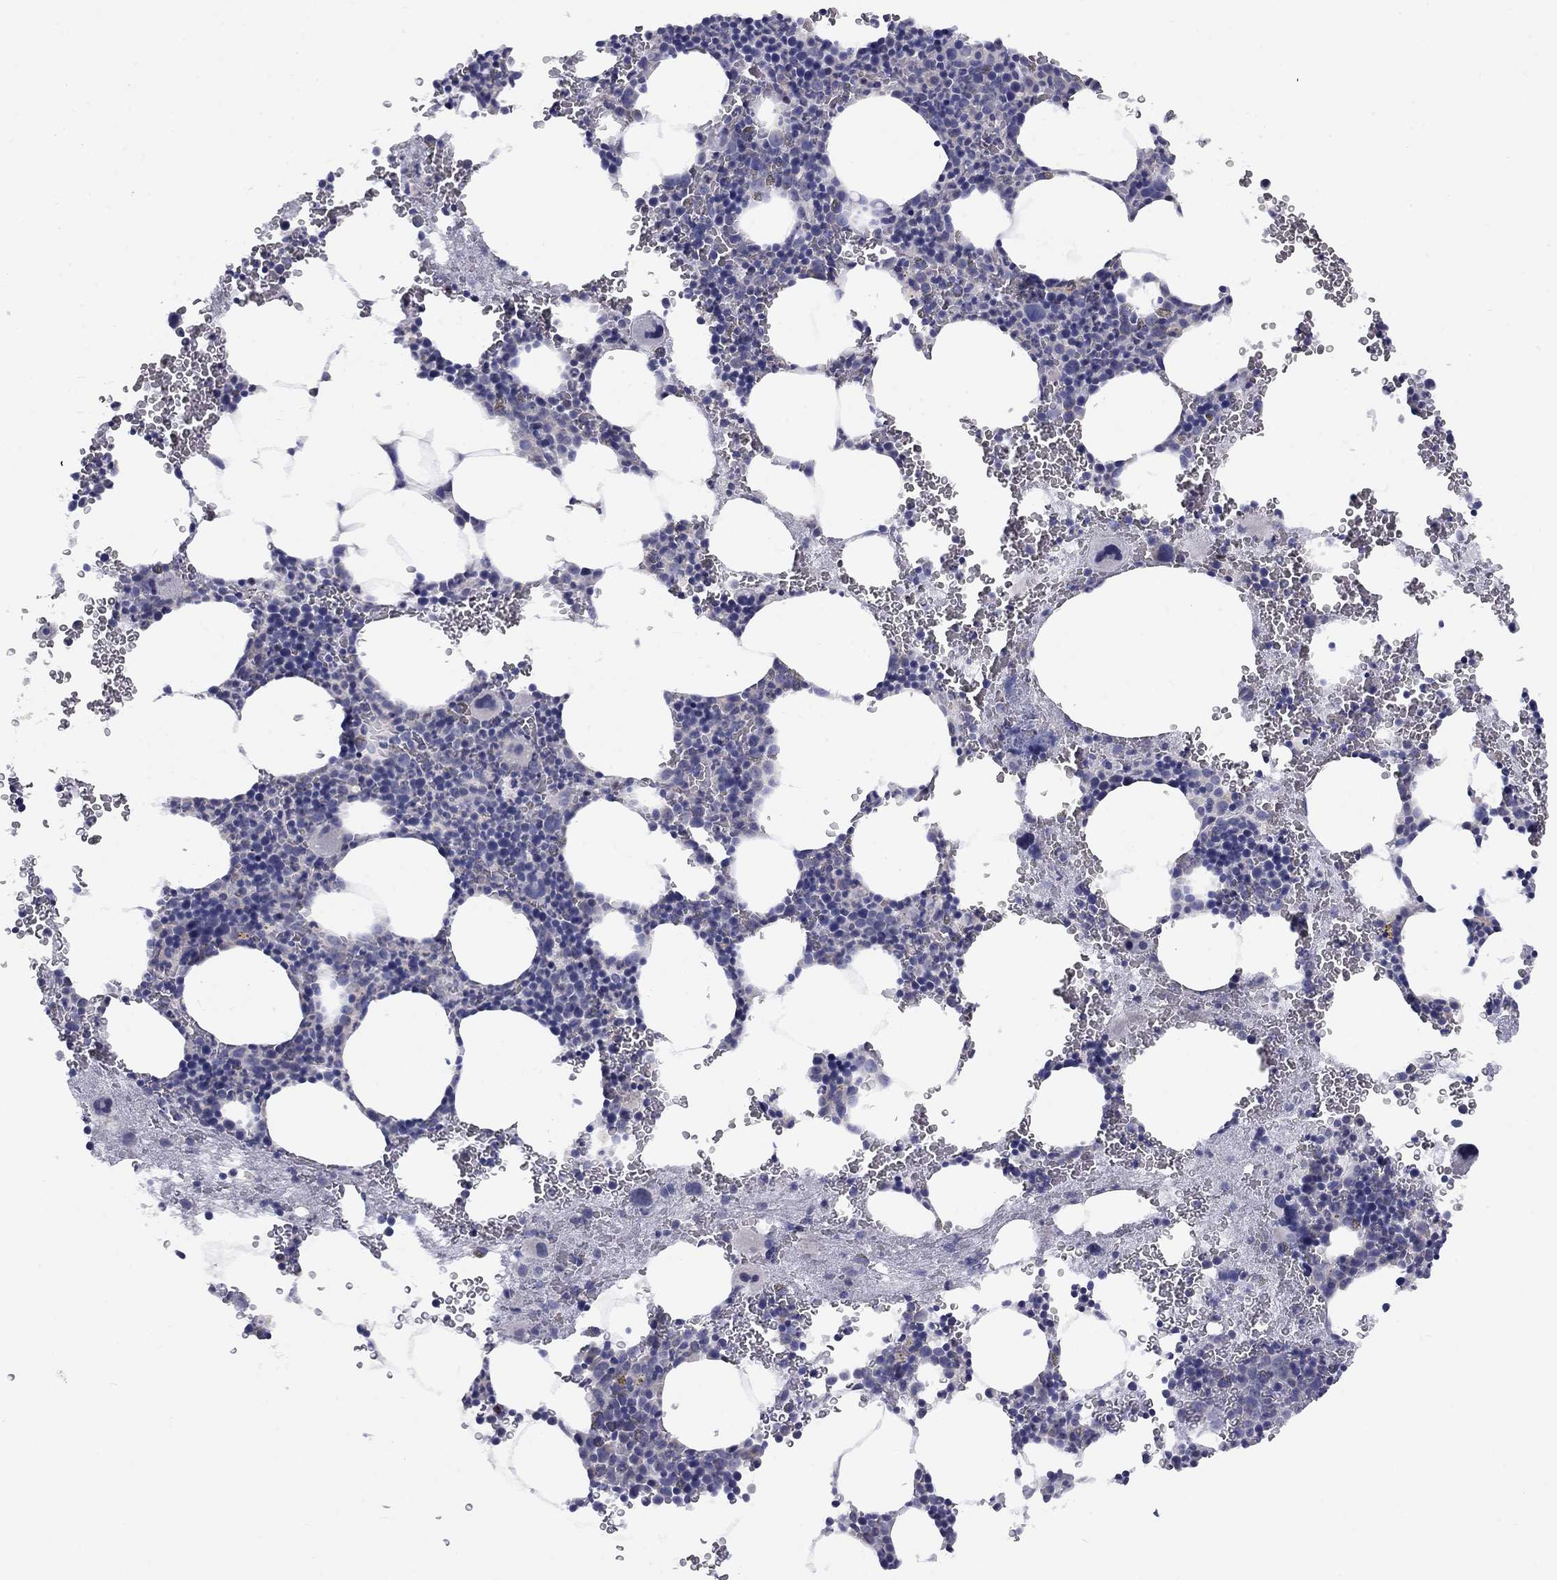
{"staining": {"intensity": "negative", "quantity": "none", "location": "none"}, "tissue": "bone marrow", "cell_type": "Hematopoietic cells", "image_type": "normal", "snomed": [{"axis": "morphology", "description": "Normal tissue, NOS"}, {"axis": "topography", "description": "Bone marrow"}], "caption": "IHC of normal human bone marrow reveals no positivity in hematopoietic cells.", "gene": "CACNA1A", "patient": {"sex": "male", "age": 50}}